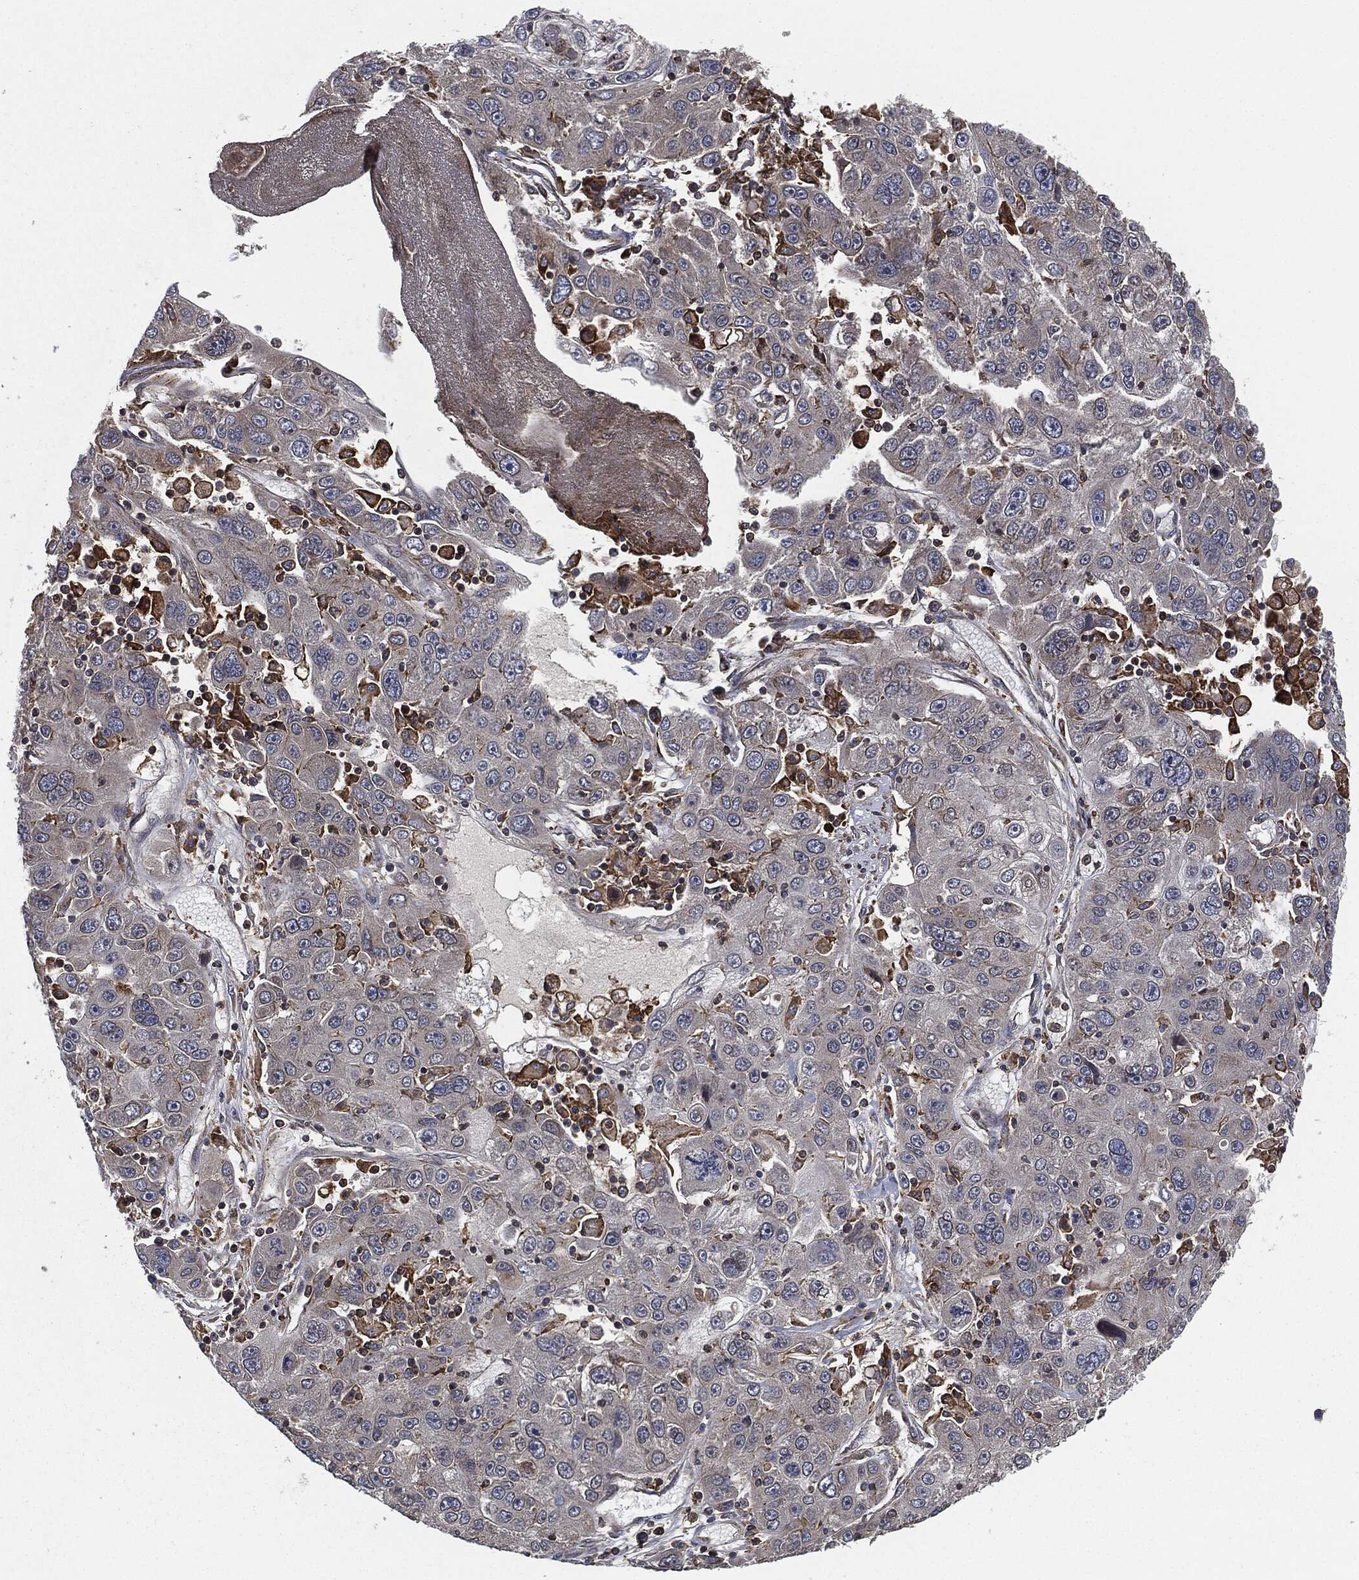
{"staining": {"intensity": "negative", "quantity": "none", "location": "none"}, "tissue": "stomach cancer", "cell_type": "Tumor cells", "image_type": "cancer", "snomed": [{"axis": "morphology", "description": "Adenocarcinoma, NOS"}, {"axis": "topography", "description": "Stomach"}], "caption": "The immunohistochemistry micrograph has no significant expression in tumor cells of stomach cancer tissue.", "gene": "UBR1", "patient": {"sex": "male", "age": 56}}